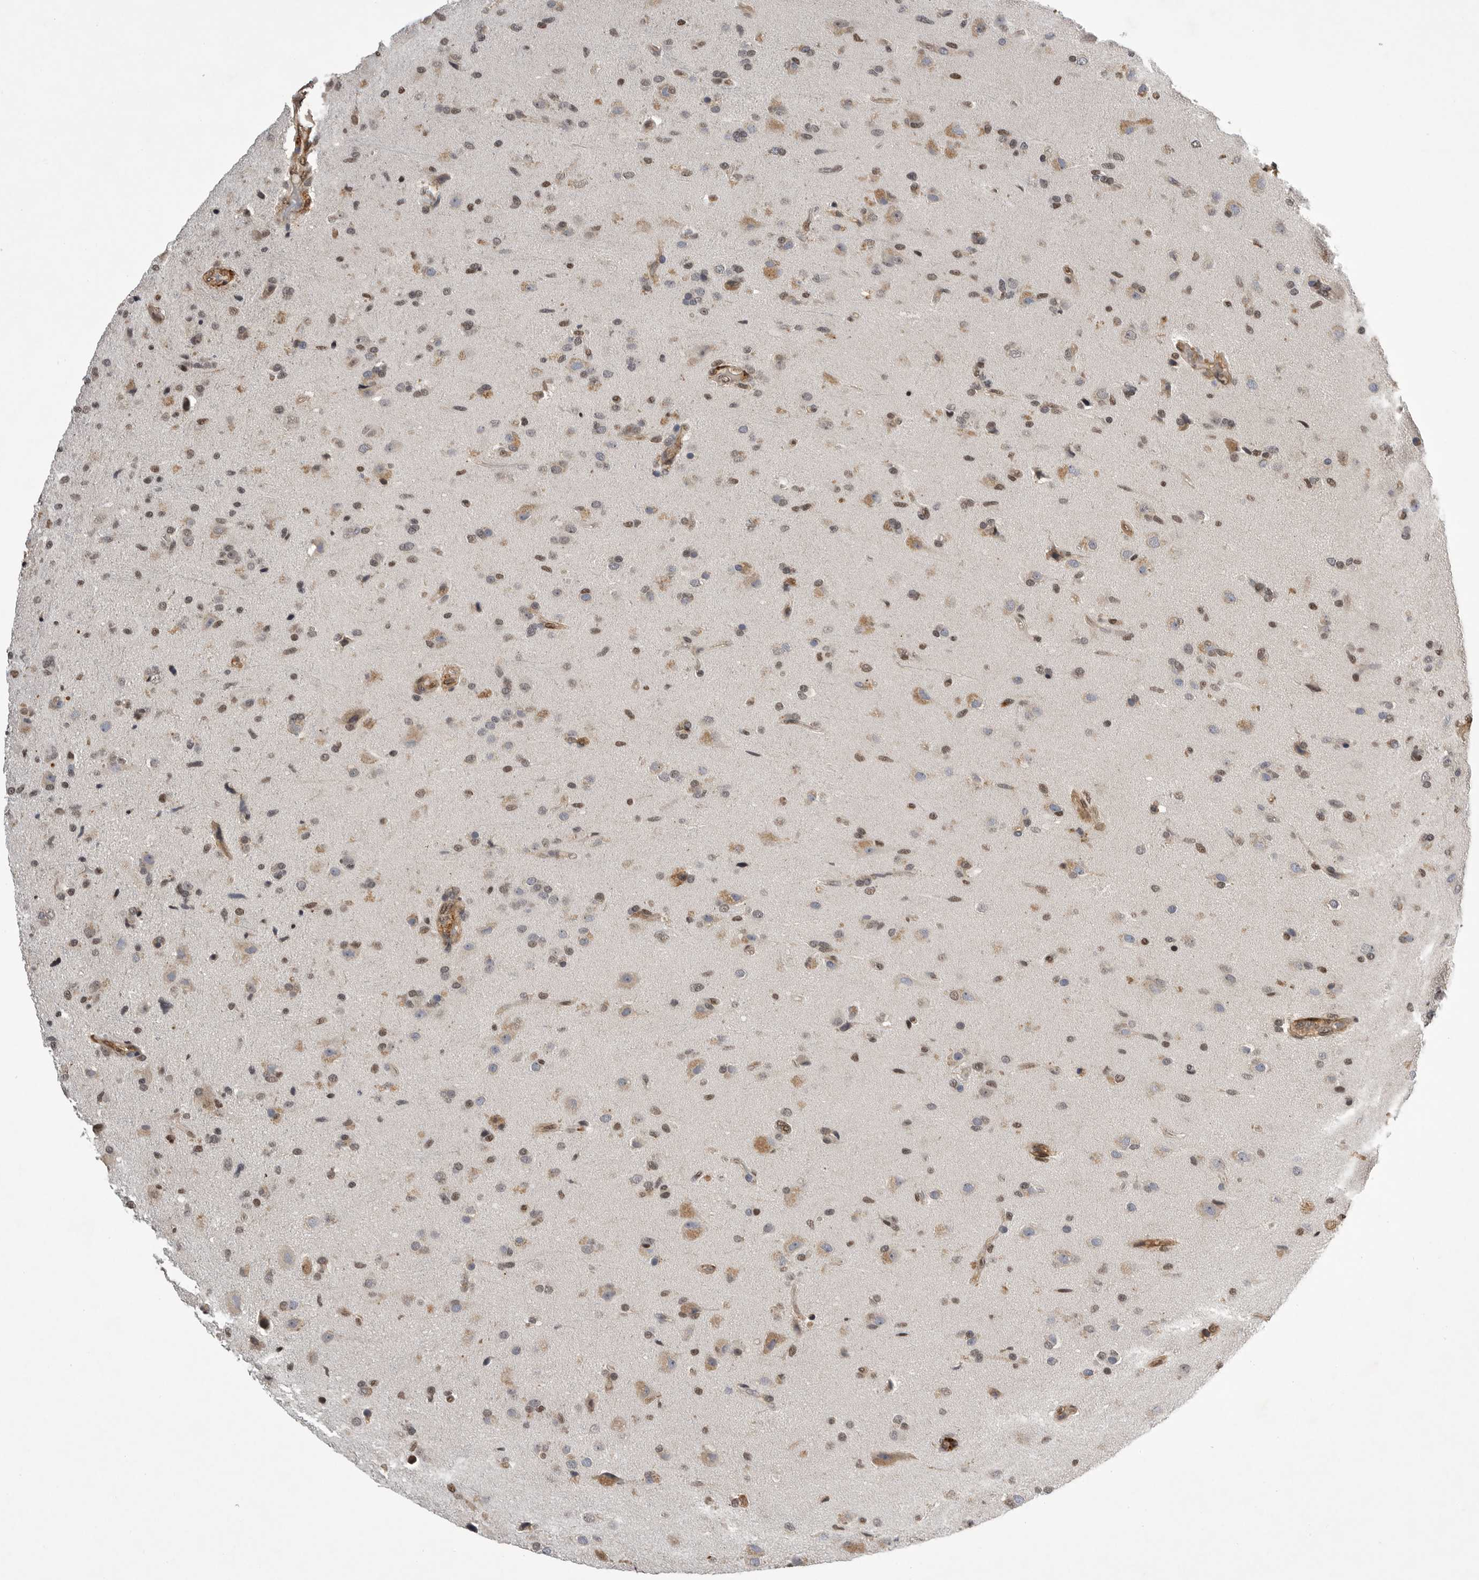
{"staining": {"intensity": "weak", "quantity": "25%-75%", "location": "cytoplasmic/membranous,nuclear"}, "tissue": "glioma", "cell_type": "Tumor cells", "image_type": "cancer", "snomed": [{"axis": "morphology", "description": "Glioma, malignant, High grade"}, {"axis": "topography", "description": "Brain"}], "caption": "IHC (DAB (3,3'-diaminobenzidine)) staining of glioma displays weak cytoplasmic/membranous and nuclear protein positivity in about 25%-75% of tumor cells.", "gene": "NECTIN1", "patient": {"sex": "male", "age": 72}}